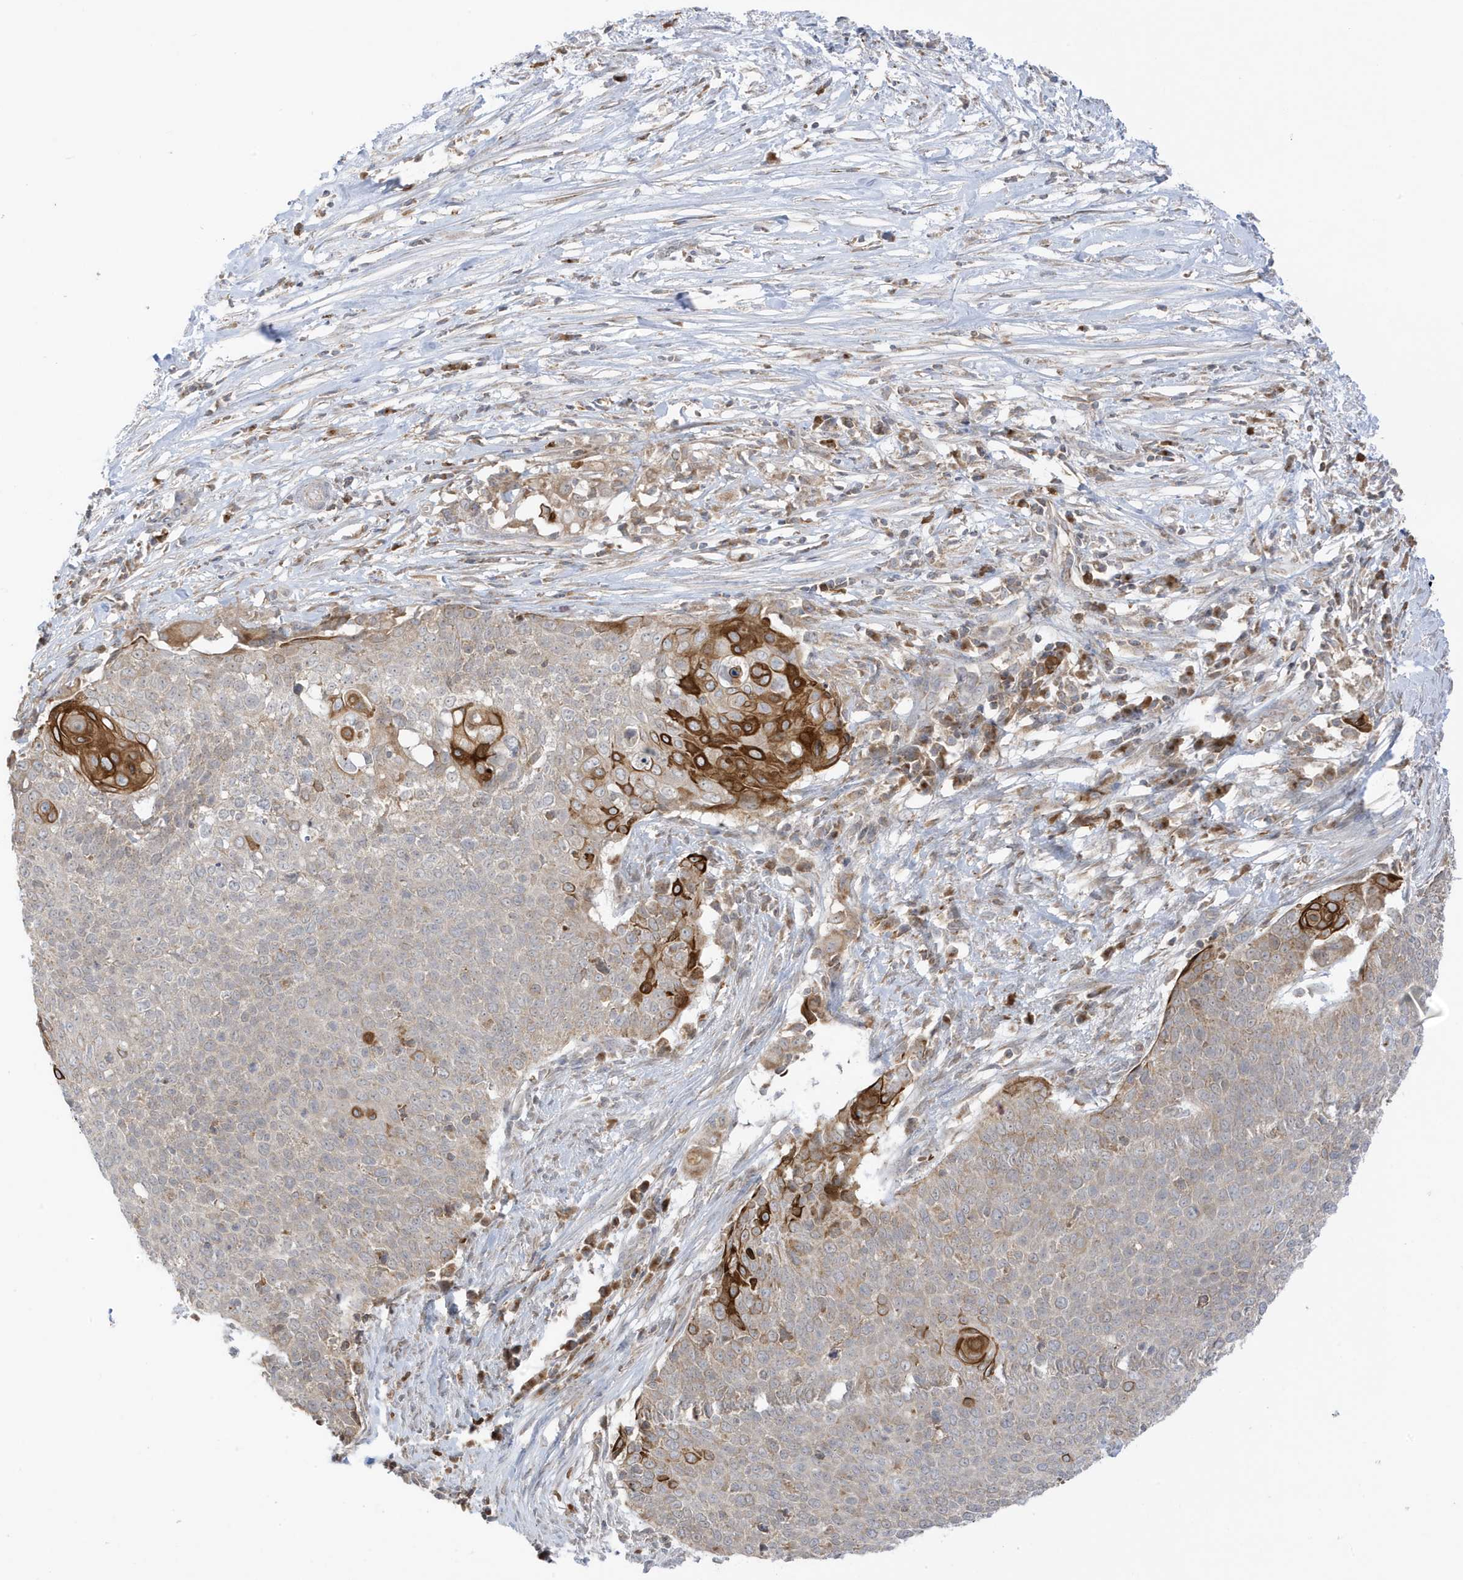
{"staining": {"intensity": "strong", "quantity": "<25%", "location": "cytoplasmic/membranous"}, "tissue": "cervical cancer", "cell_type": "Tumor cells", "image_type": "cancer", "snomed": [{"axis": "morphology", "description": "Squamous cell carcinoma, NOS"}, {"axis": "topography", "description": "Cervix"}], "caption": "Human cervical cancer stained with a brown dye shows strong cytoplasmic/membranous positive positivity in about <25% of tumor cells.", "gene": "NPPC", "patient": {"sex": "female", "age": 39}}